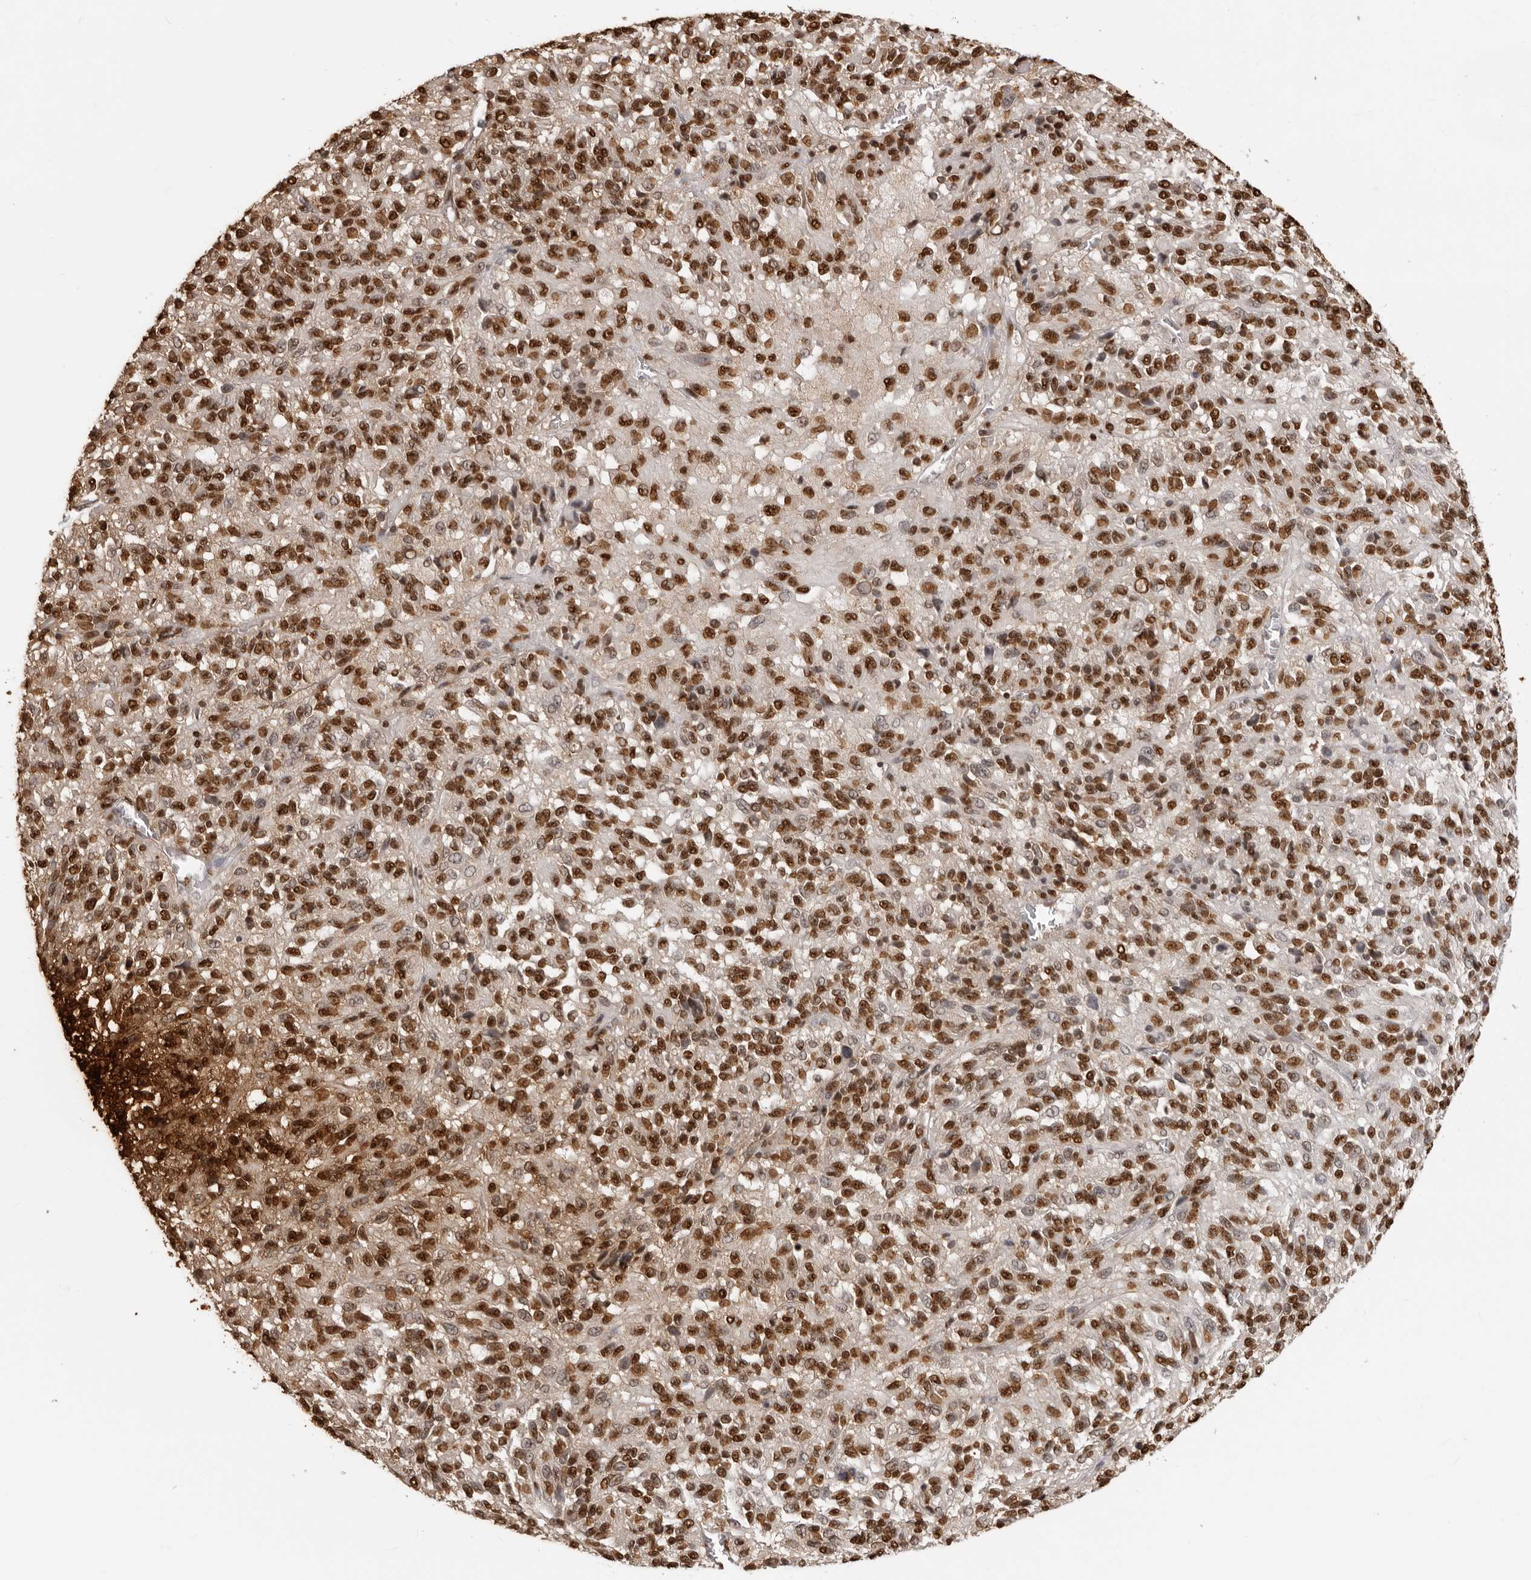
{"staining": {"intensity": "moderate", "quantity": ">75%", "location": "nuclear"}, "tissue": "melanoma", "cell_type": "Tumor cells", "image_type": "cancer", "snomed": [{"axis": "morphology", "description": "Malignant melanoma, Metastatic site"}, {"axis": "topography", "description": "Lung"}], "caption": "Brown immunohistochemical staining in human melanoma reveals moderate nuclear staining in approximately >75% of tumor cells.", "gene": "ZFP91", "patient": {"sex": "male", "age": 64}}